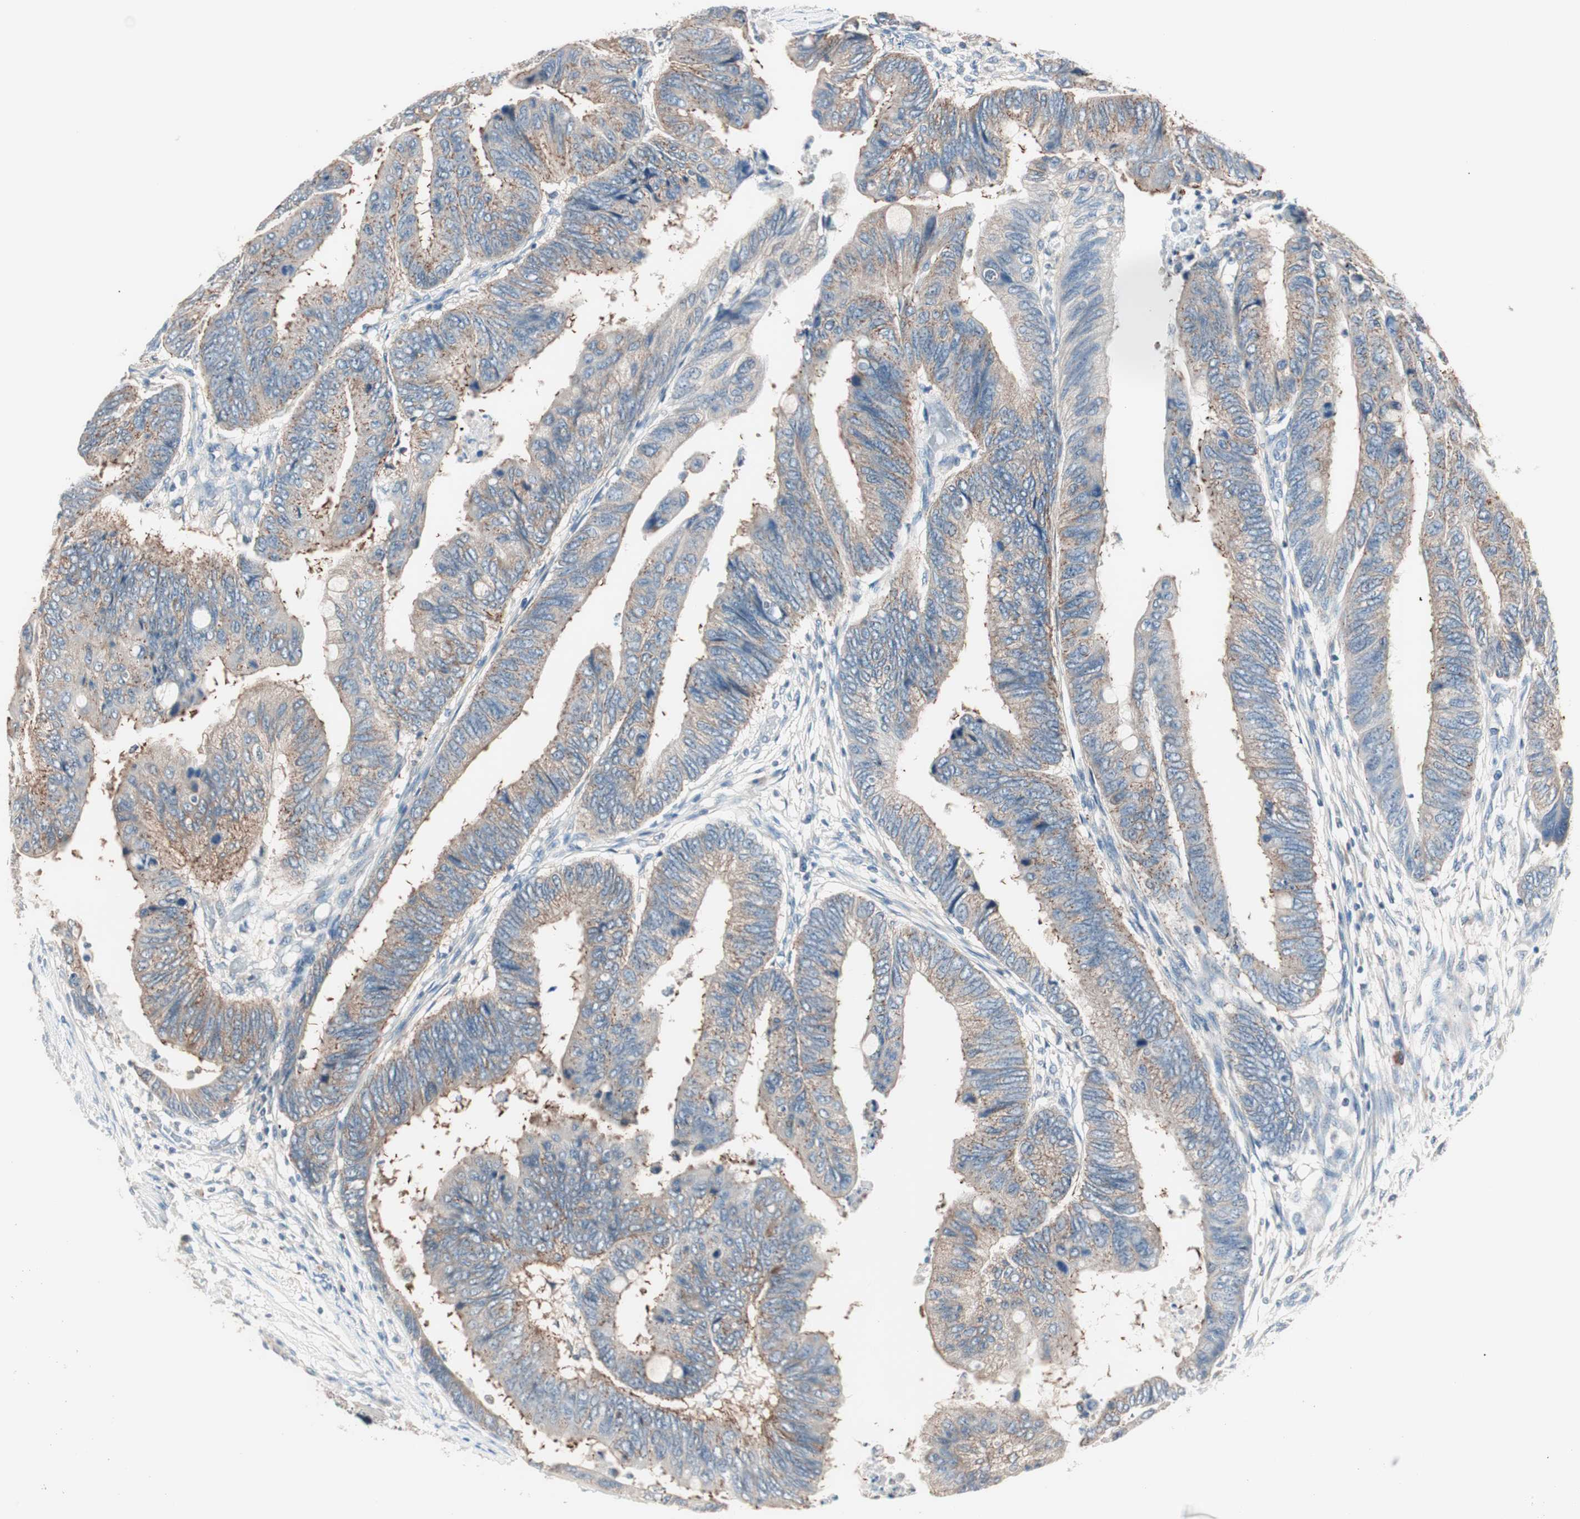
{"staining": {"intensity": "weak", "quantity": "25%-75%", "location": "cytoplasmic/membranous"}, "tissue": "colorectal cancer", "cell_type": "Tumor cells", "image_type": "cancer", "snomed": [{"axis": "morphology", "description": "Normal tissue, NOS"}, {"axis": "morphology", "description": "Adenocarcinoma, NOS"}, {"axis": "topography", "description": "Rectum"}, {"axis": "topography", "description": "Peripheral nerve tissue"}], "caption": "Brown immunohistochemical staining in adenocarcinoma (colorectal) reveals weak cytoplasmic/membranous staining in approximately 25%-75% of tumor cells.", "gene": "RAD54B", "patient": {"sex": "male", "age": 92}}